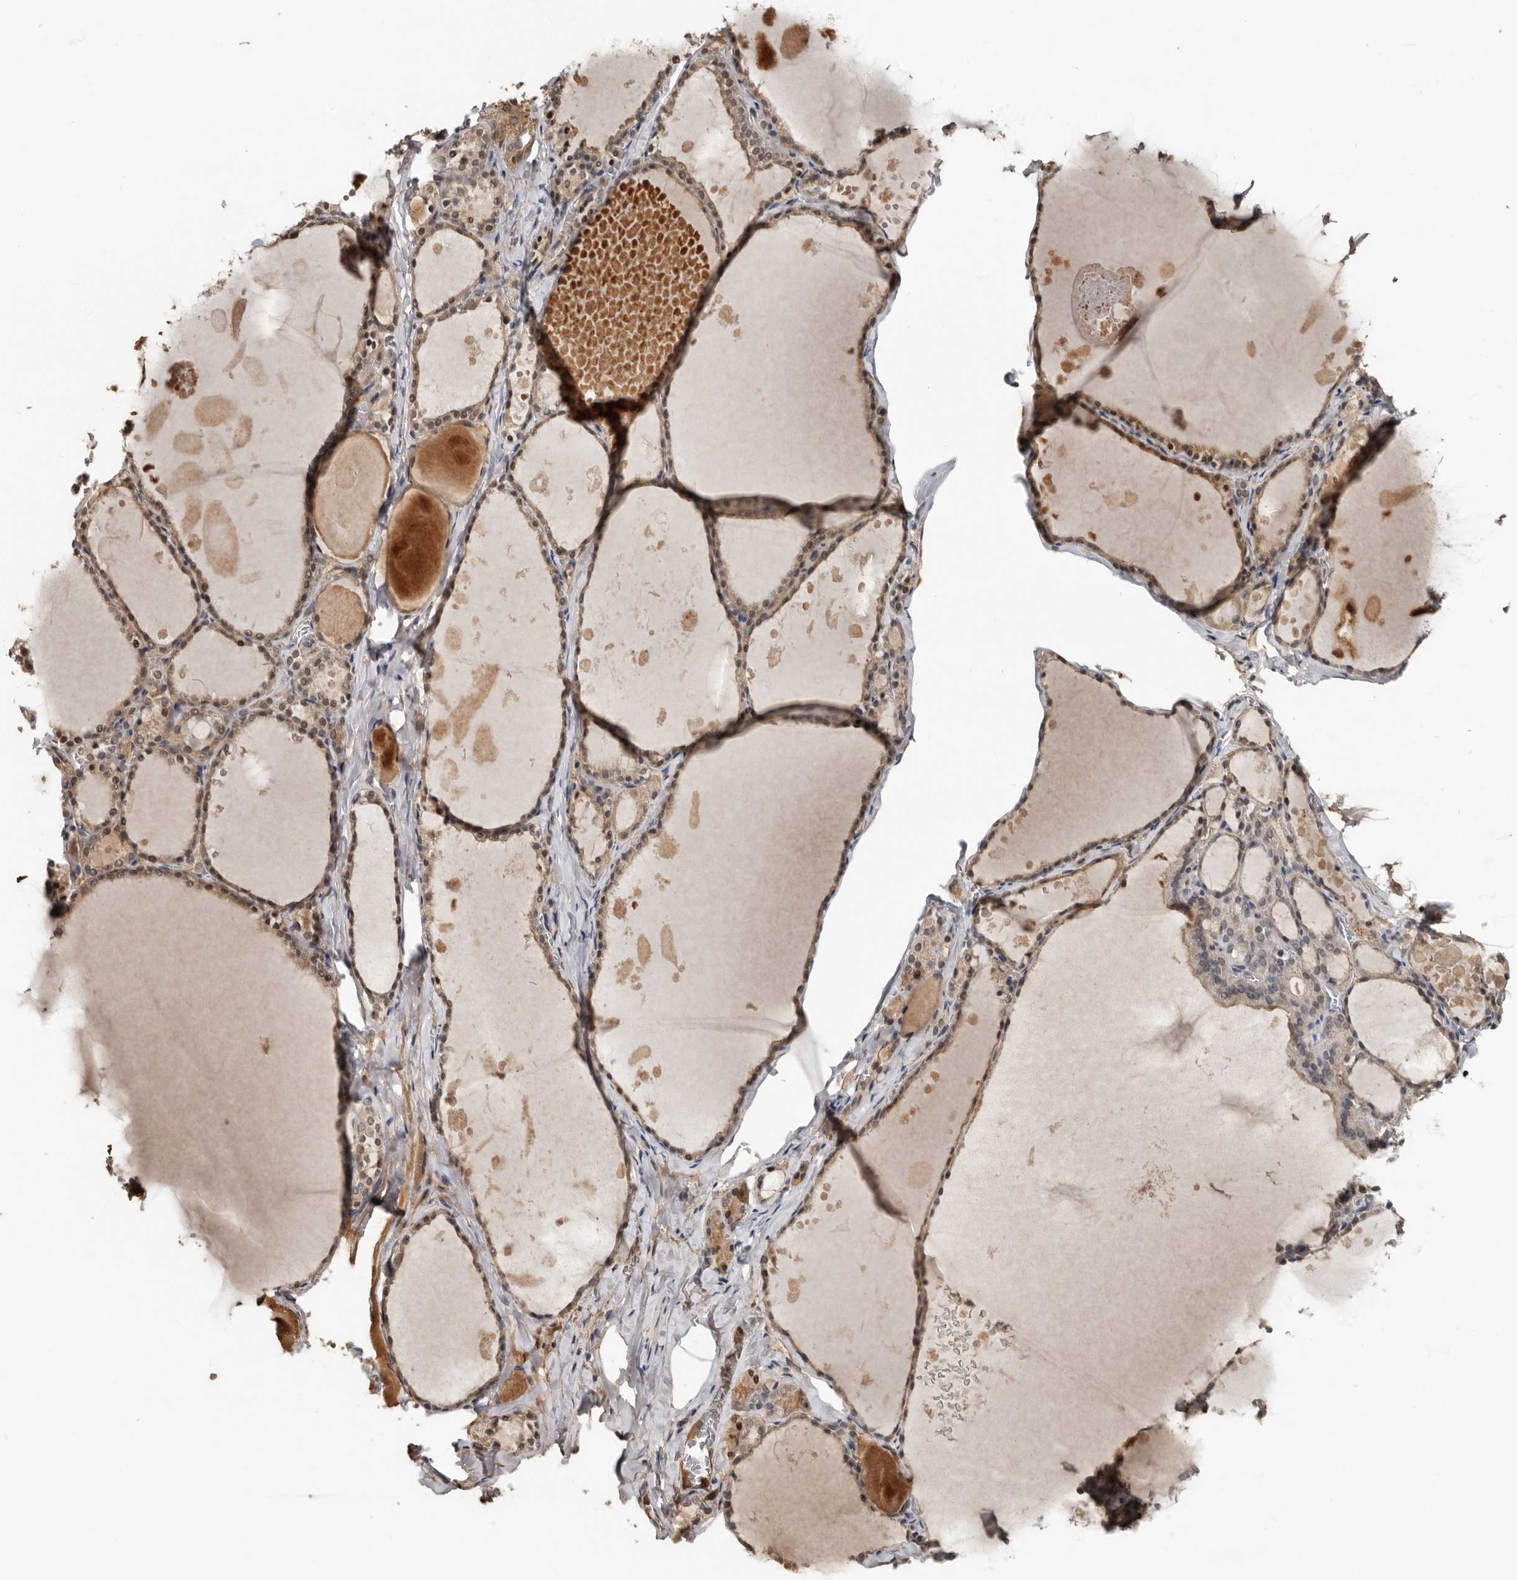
{"staining": {"intensity": "weak", "quantity": ">75%", "location": "cytoplasmic/membranous"}, "tissue": "thyroid gland", "cell_type": "Glandular cells", "image_type": "normal", "snomed": [{"axis": "morphology", "description": "Normal tissue, NOS"}, {"axis": "topography", "description": "Thyroid gland"}], "caption": "Thyroid gland stained with a protein marker shows weak staining in glandular cells.", "gene": "LRGUK", "patient": {"sex": "male", "age": 56}}